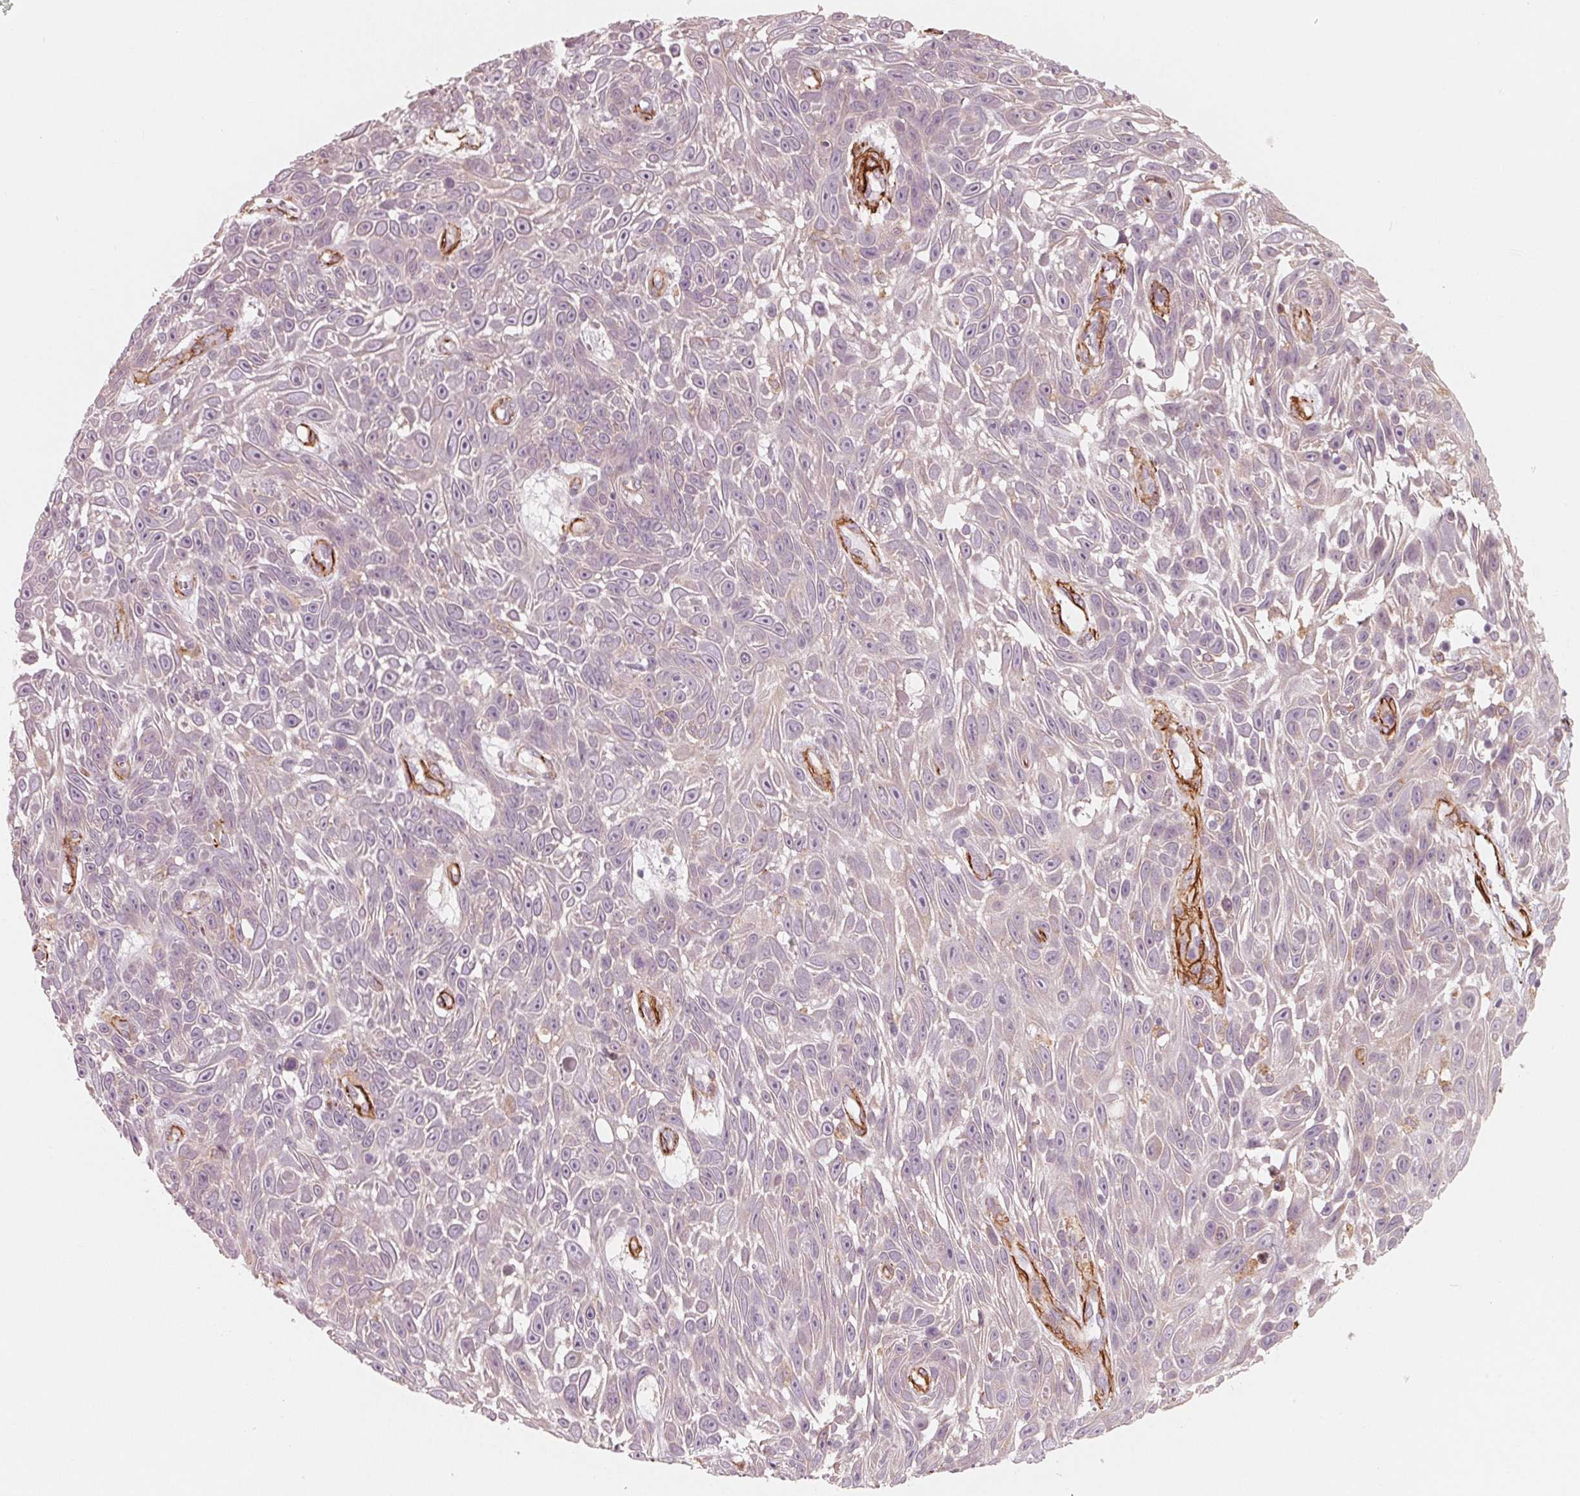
{"staining": {"intensity": "negative", "quantity": "none", "location": "none"}, "tissue": "skin cancer", "cell_type": "Tumor cells", "image_type": "cancer", "snomed": [{"axis": "morphology", "description": "Squamous cell carcinoma, NOS"}, {"axis": "topography", "description": "Skin"}], "caption": "This histopathology image is of skin cancer (squamous cell carcinoma) stained with immunohistochemistry (IHC) to label a protein in brown with the nuclei are counter-stained blue. There is no positivity in tumor cells.", "gene": "MIER3", "patient": {"sex": "male", "age": 82}}